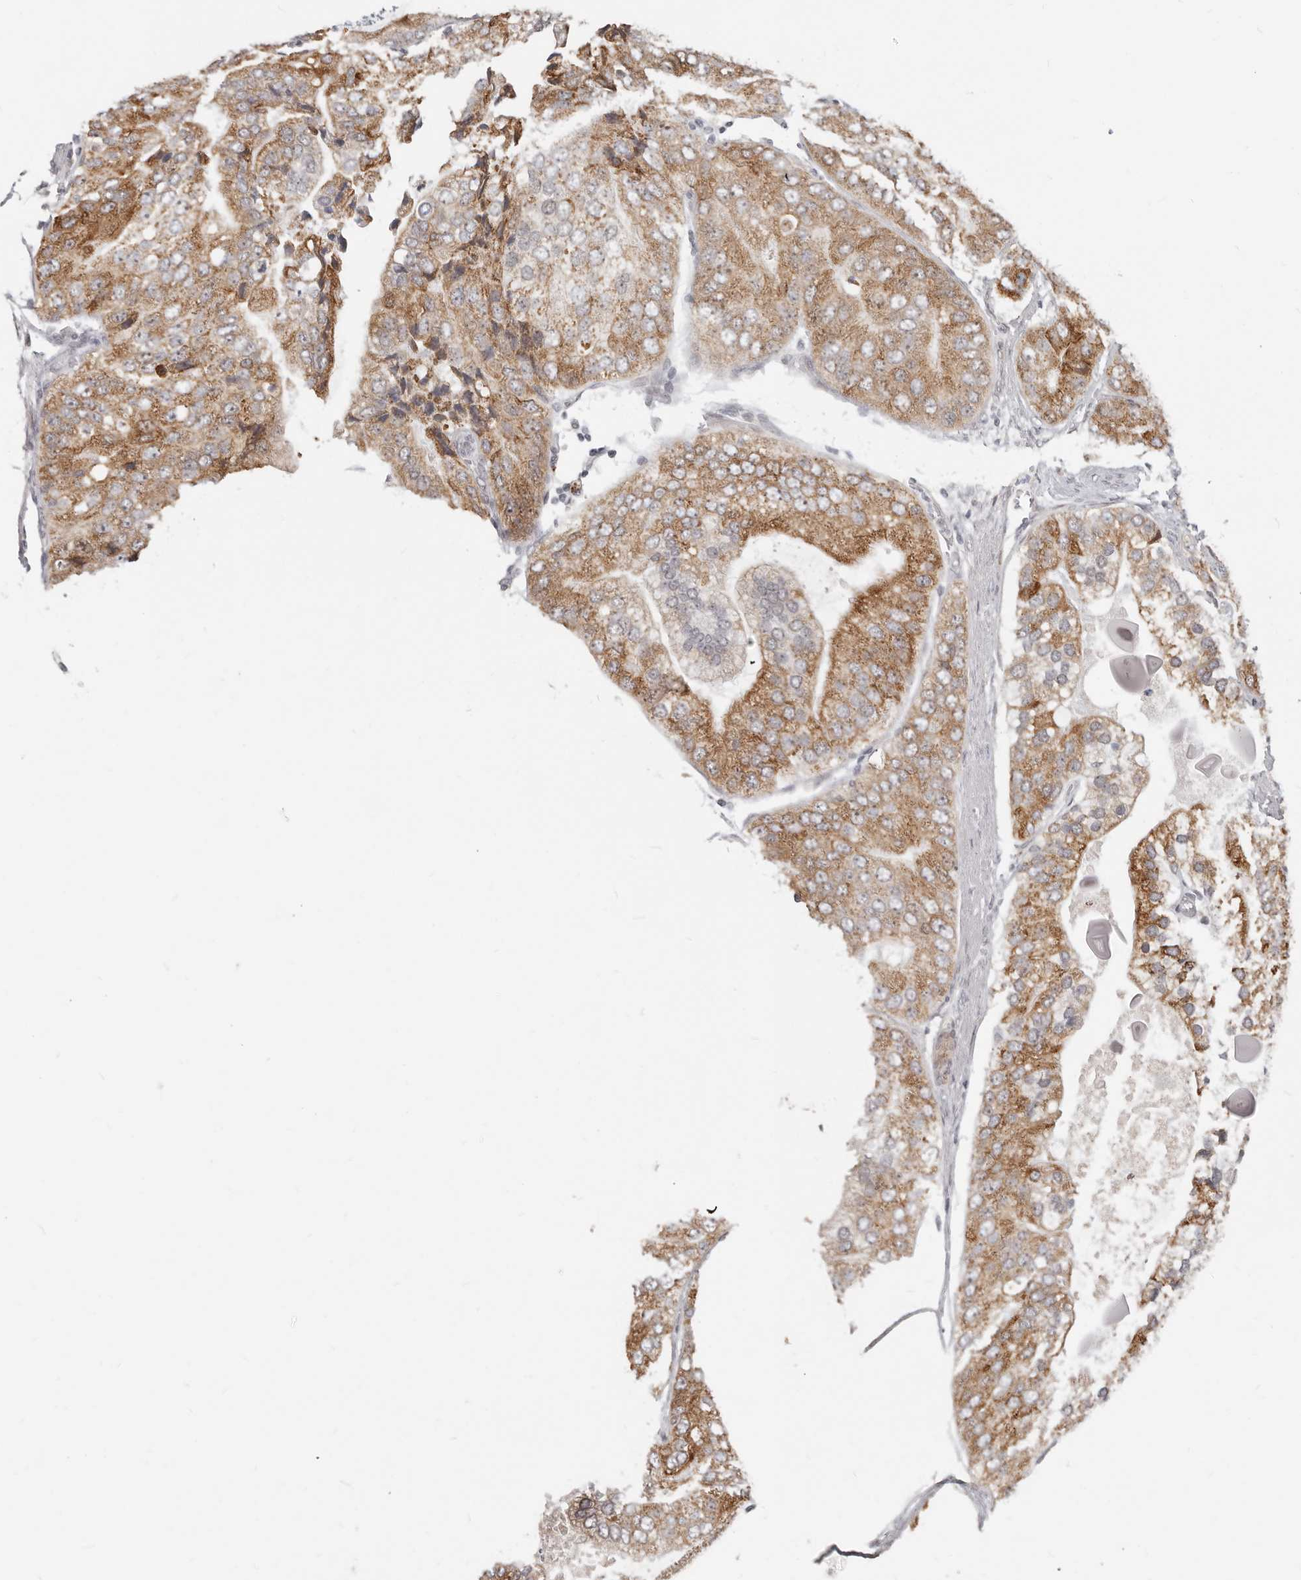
{"staining": {"intensity": "moderate", "quantity": ">75%", "location": "cytoplasmic/membranous"}, "tissue": "prostate cancer", "cell_type": "Tumor cells", "image_type": "cancer", "snomed": [{"axis": "morphology", "description": "Adenocarcinoma, High grade"}, {"axis": "topography", "description": "Prostate"}], "caption": "Prostate cancer was stained to show a protein in brown. There is medium levels of moderate cytoplasmic/membranous expression in approximately >75% of tumor cells.", "gene": "RFC2", "patient": {"sex": "male", "age": 70}}